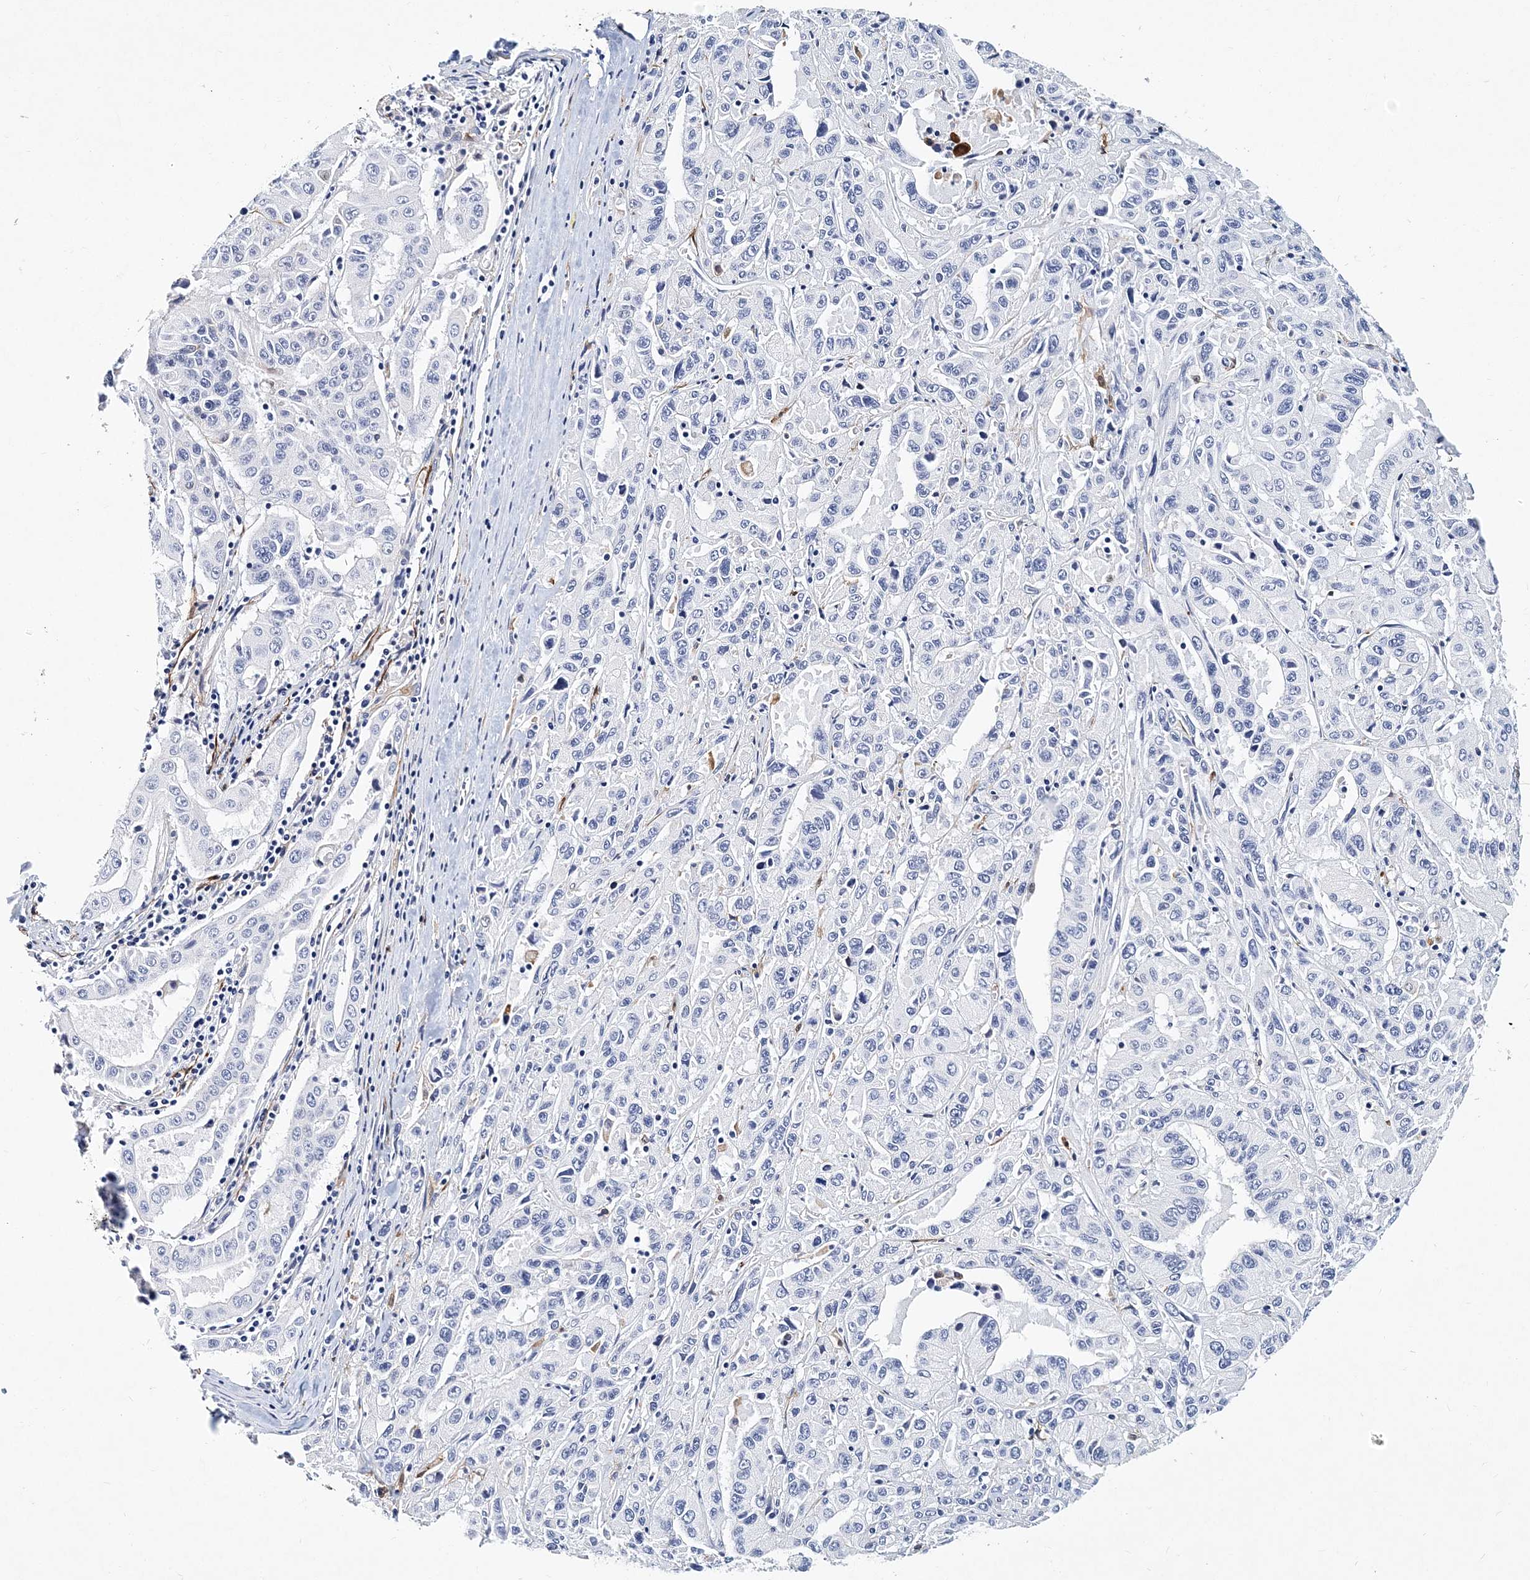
{"staining": {"intensity": "negative", "quantity": "none", "location": "none"}, "tissue": "pancreatic cancer", "cell_type": "Tumor cells", "image_type": "cancer", "snomed": [{"axis": "morphology", "description": "Adenocarcinoma, NOS"}, {"axis": "topography", "description": "Pancreas"}], "caption": "Immunohistochemical staining of adenocarcinoma (pancreatic) demonstrates no significant expression in tumor cells.", "gene": "ITGA2B", "patient": {"sex": "male", "age": 63}}